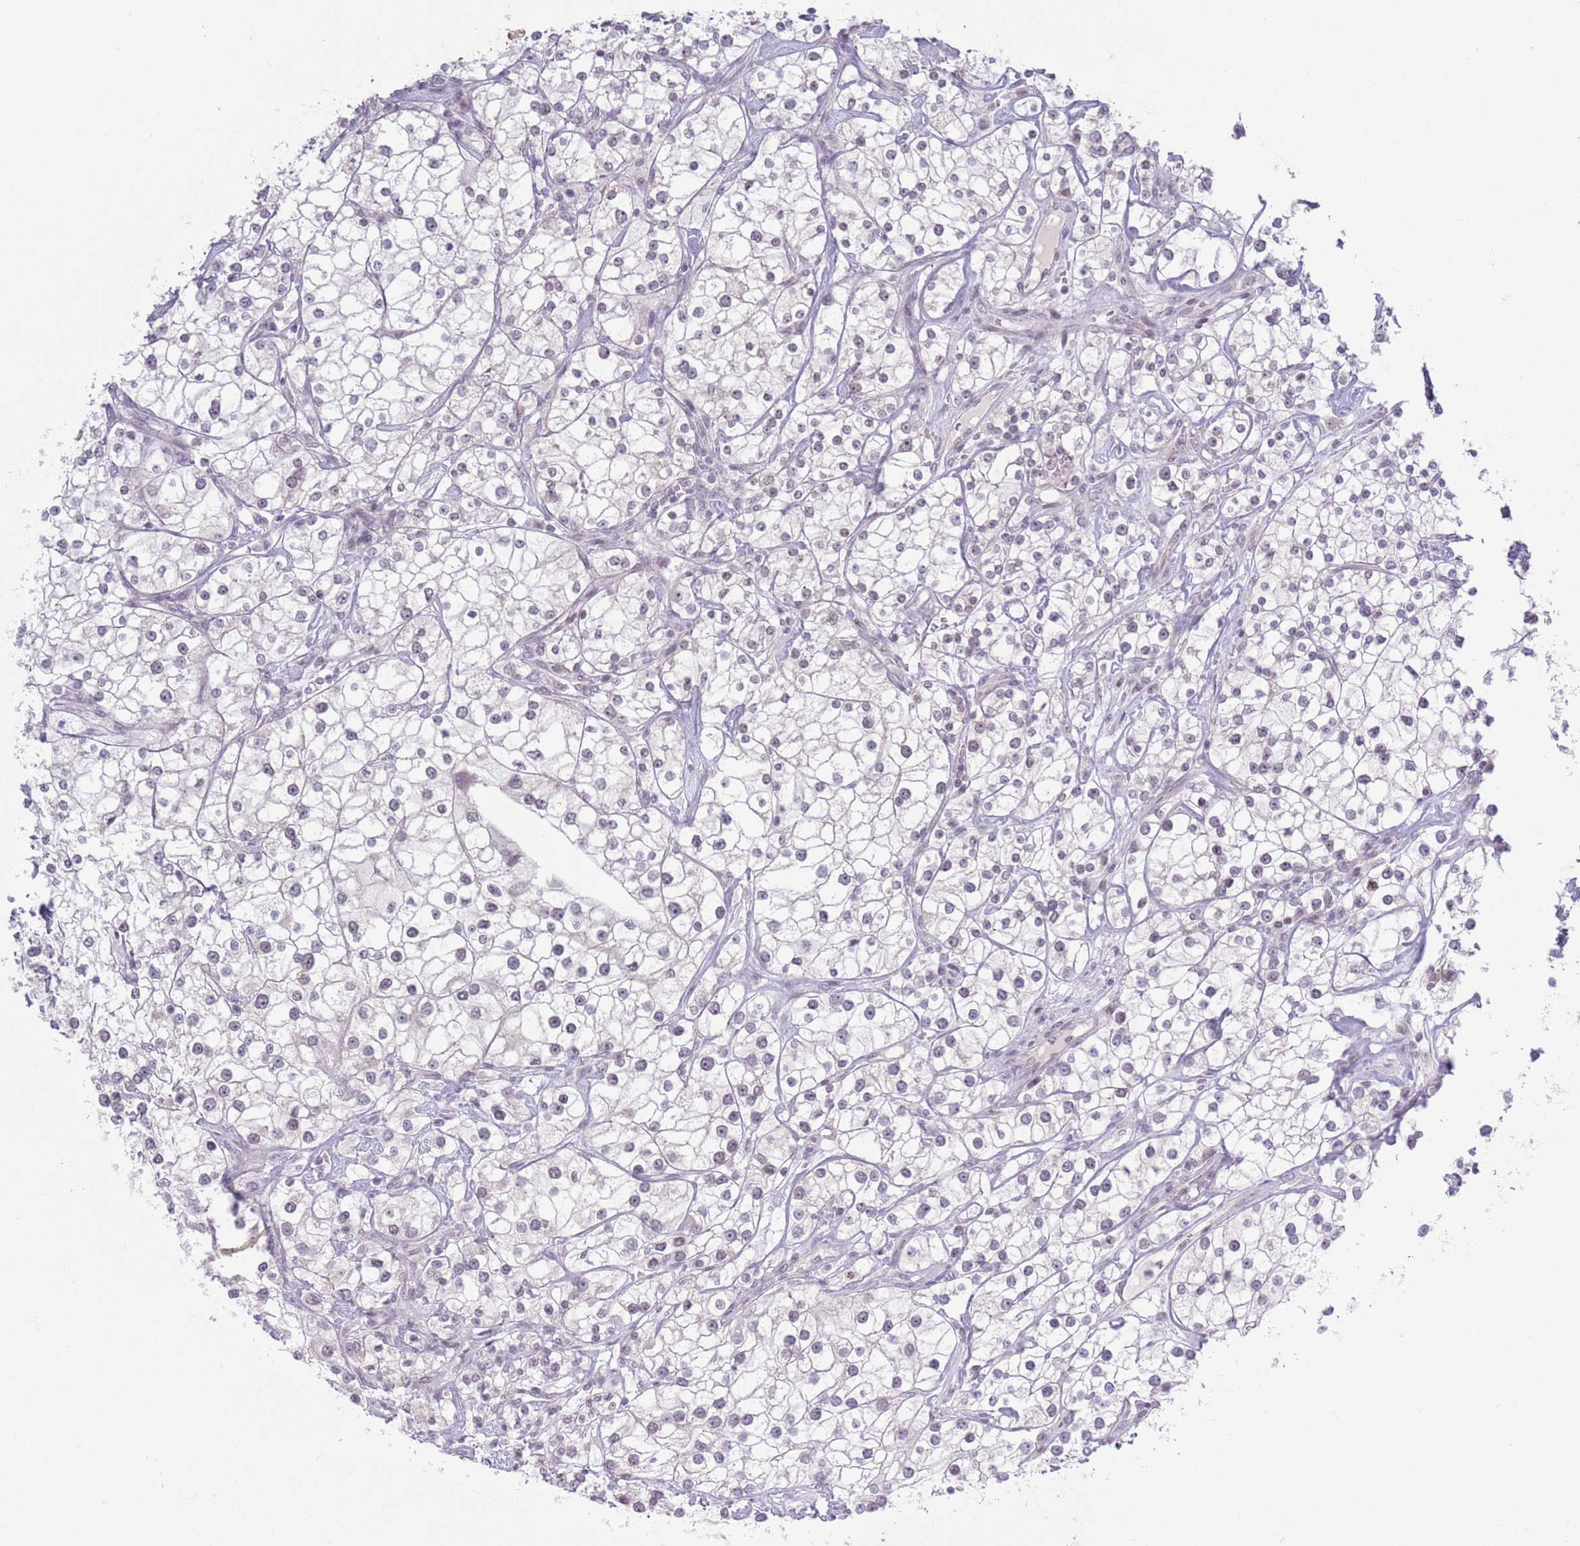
{"staining": {"intensity": "negative", "quantity": "none", "location": "none"}, "tissue": "renal cancer", "cell_type": "Tumor cells", "image_type": "cancer", "snomed": [{"axis": "morphology", "description": "Adenocarcinoma, NOS"}, {"axis": "topography", "description": "Kidney"}], "caption": "Immunohistochemistry (IHC) of renal cancer (adenocarcinoma) shows no positivity in tumor cells.", "gene": "MRPL34", "patient": {"sex": "male", "age": 77}}